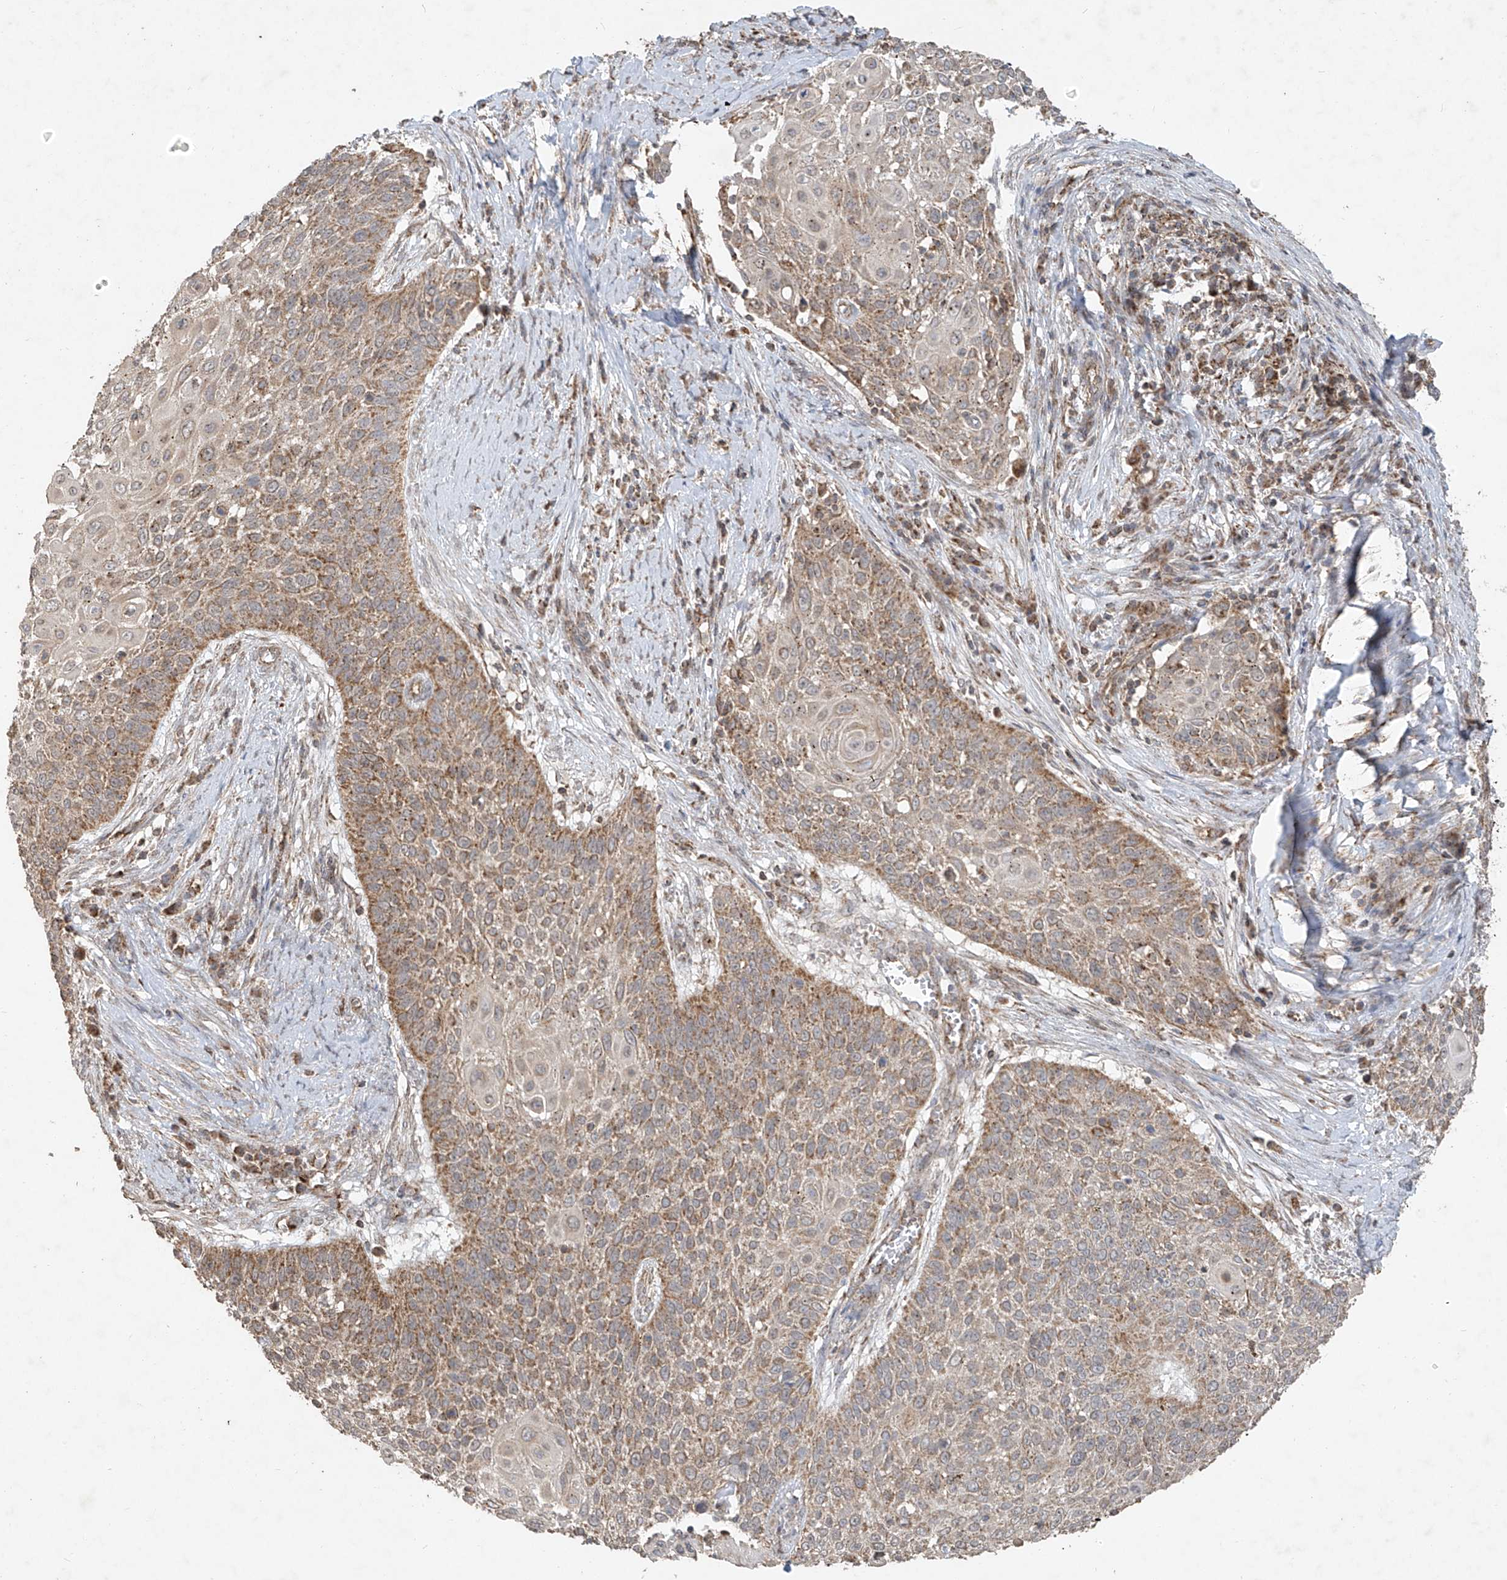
{"staining": {"intensity": "moderate", "quantity": ">75%", "location": "cytoplasmic/membranous"}, "tissue": "cervical cancer", "cell_type": "Tumor cells", "image_type": "cancer", "snomed": [{"axis": "morphology", "description": "Squamous cell carcinoma, NOS"}, {"axis": "topography", "description": "Cervix"}], "caption": "IHC (DAB) staining of cervical cancer demonstrates moderate cytoplasmic/membranous protein positivity in about >75% of tumor cells. The staining was performed using DAB (3,3'-diaminobenzidine), with brown indicating positive protein expression. Nuclei are stained blue with hematoxylin.", "gene": "UQCC1", "patient": {"sex": "female", "age": 39}}